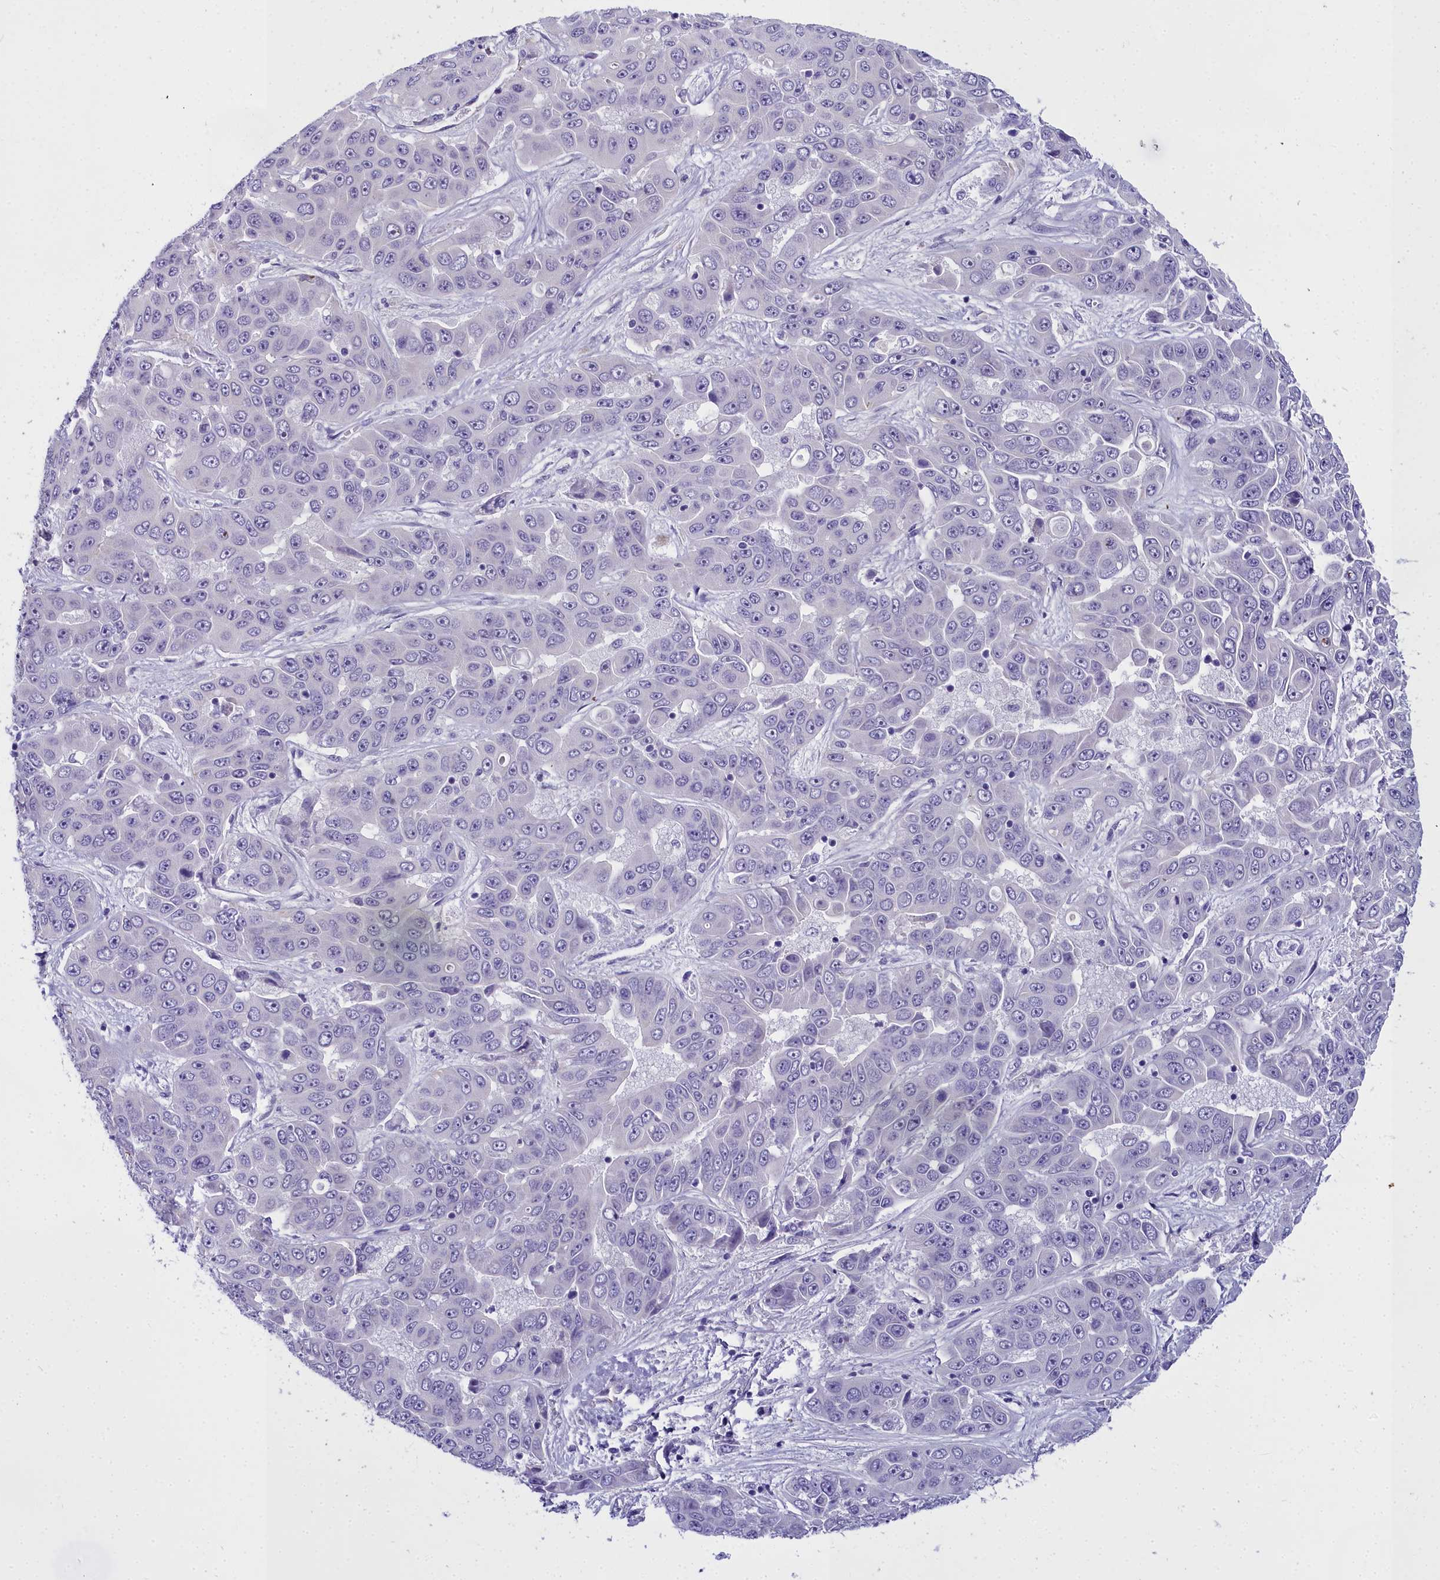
{"staining": {"intensity": "negative", "quantity": "none", "location": "none"}, "tissue": "liver cancer", "cell_type": "Tumor cells", "image_type": "cancer", "snomed": [{"axis": "morphology", "description": "Cholangiocarcinoma"}, {"axis": "topography", "description": "Liver"}], "caption": "A photomicrograph of liver cholangiocarcinoma stained for a protein reveals no brown staining in tumor cells.", "gene": "TIMM22", "patient": {"sex": "female", "age": 52}}